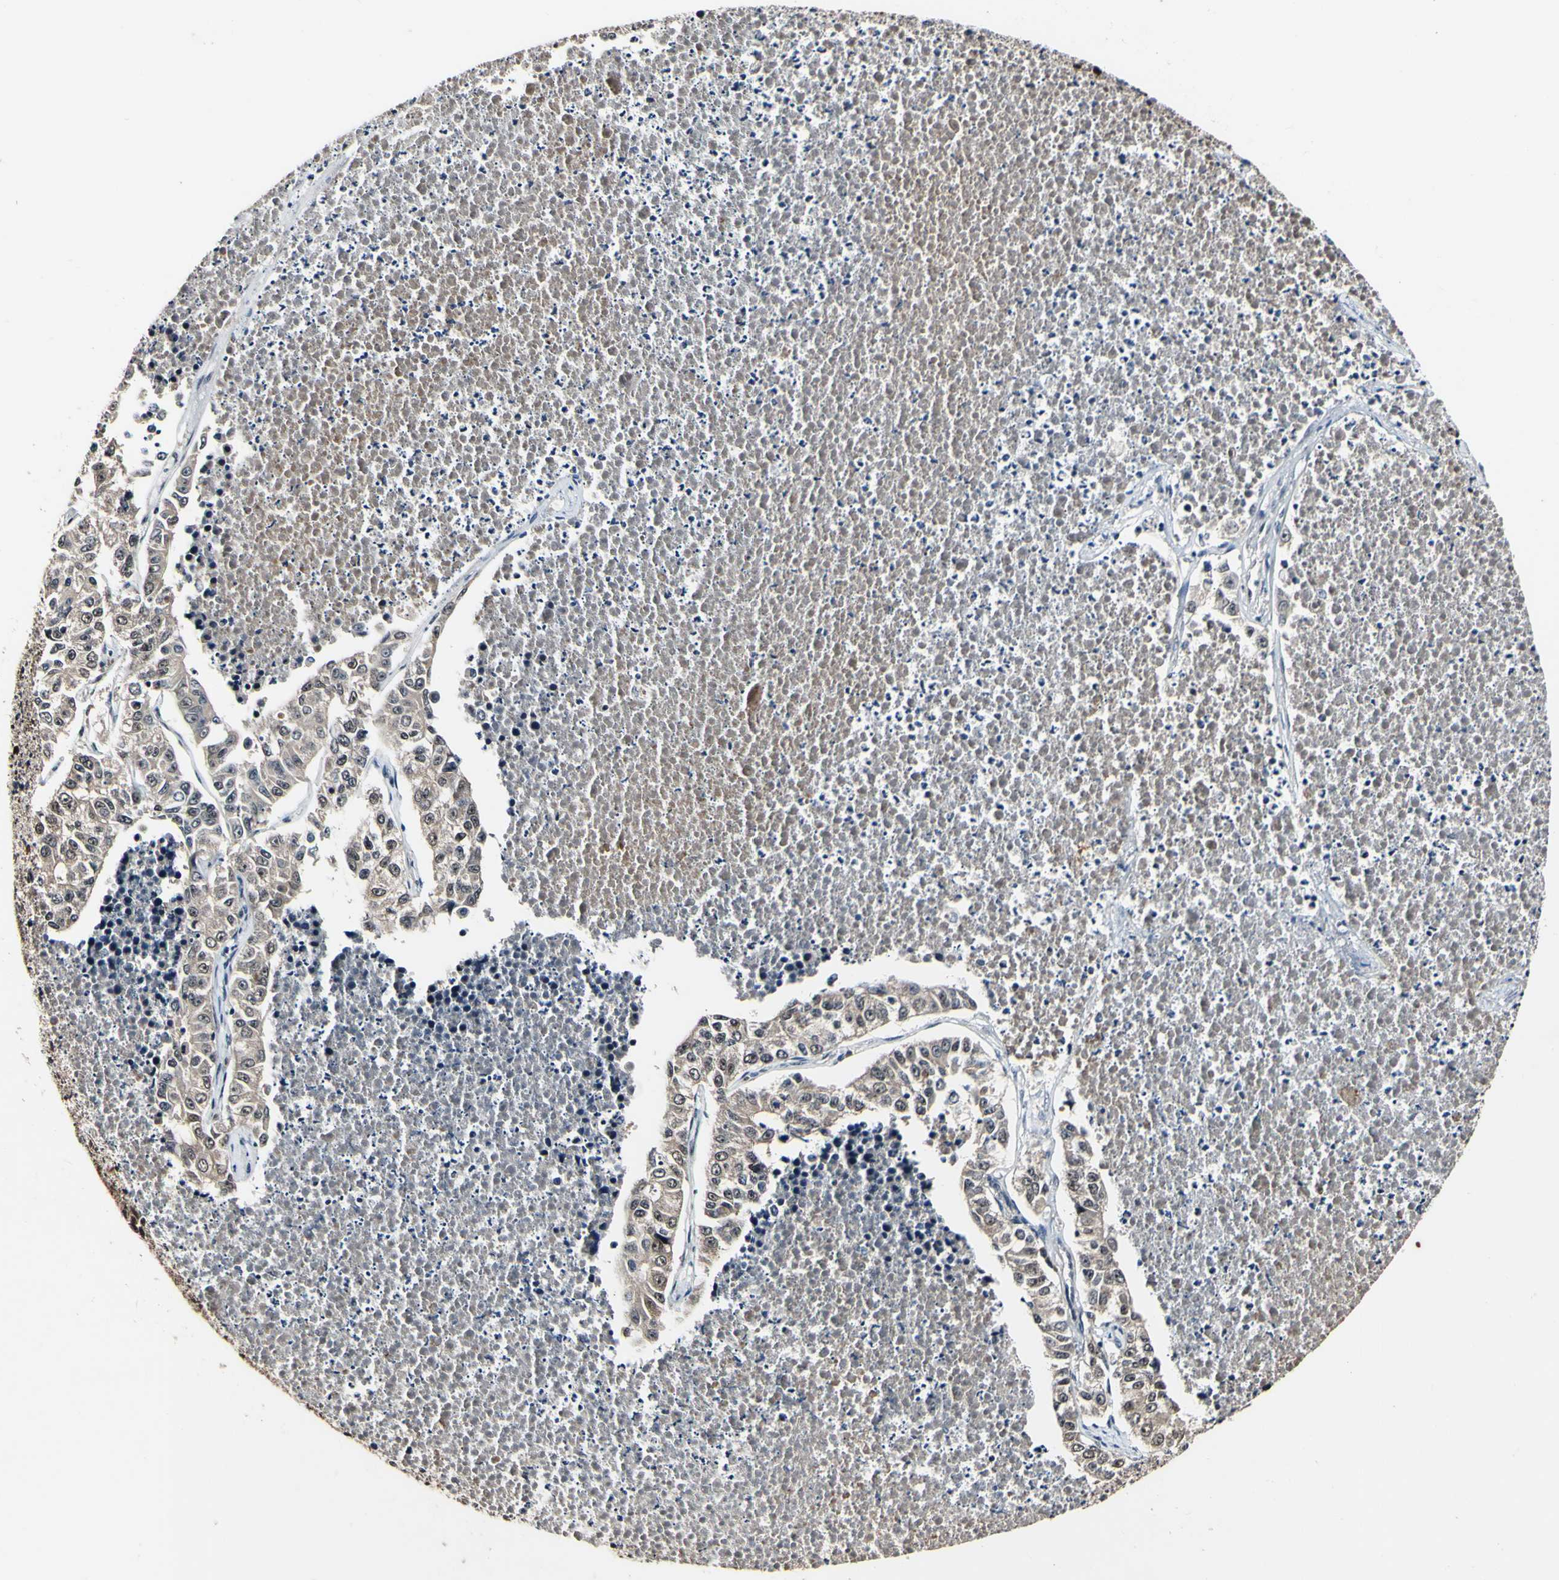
{"staining": {"intensity": "weak", "quantity": ">75%", "location": "cytoplasmic/membranous"}, "tissue": "lung cancer", "cell_type": "Tumor cells", "image_type": "cancer", "snomed": [{"axis": "morphology", "description": "Adenocarcinoma, NOS"}, {"axis": "topography", "description": "Lung"}], "caption": "A brown stain shows weak cytoplasmic/membranous positivity of a protein in lung cancer (adenocarcinoma) tumor cells.", "gene": "PSMD10", "patient": {"sex": "male", "age": 49}}